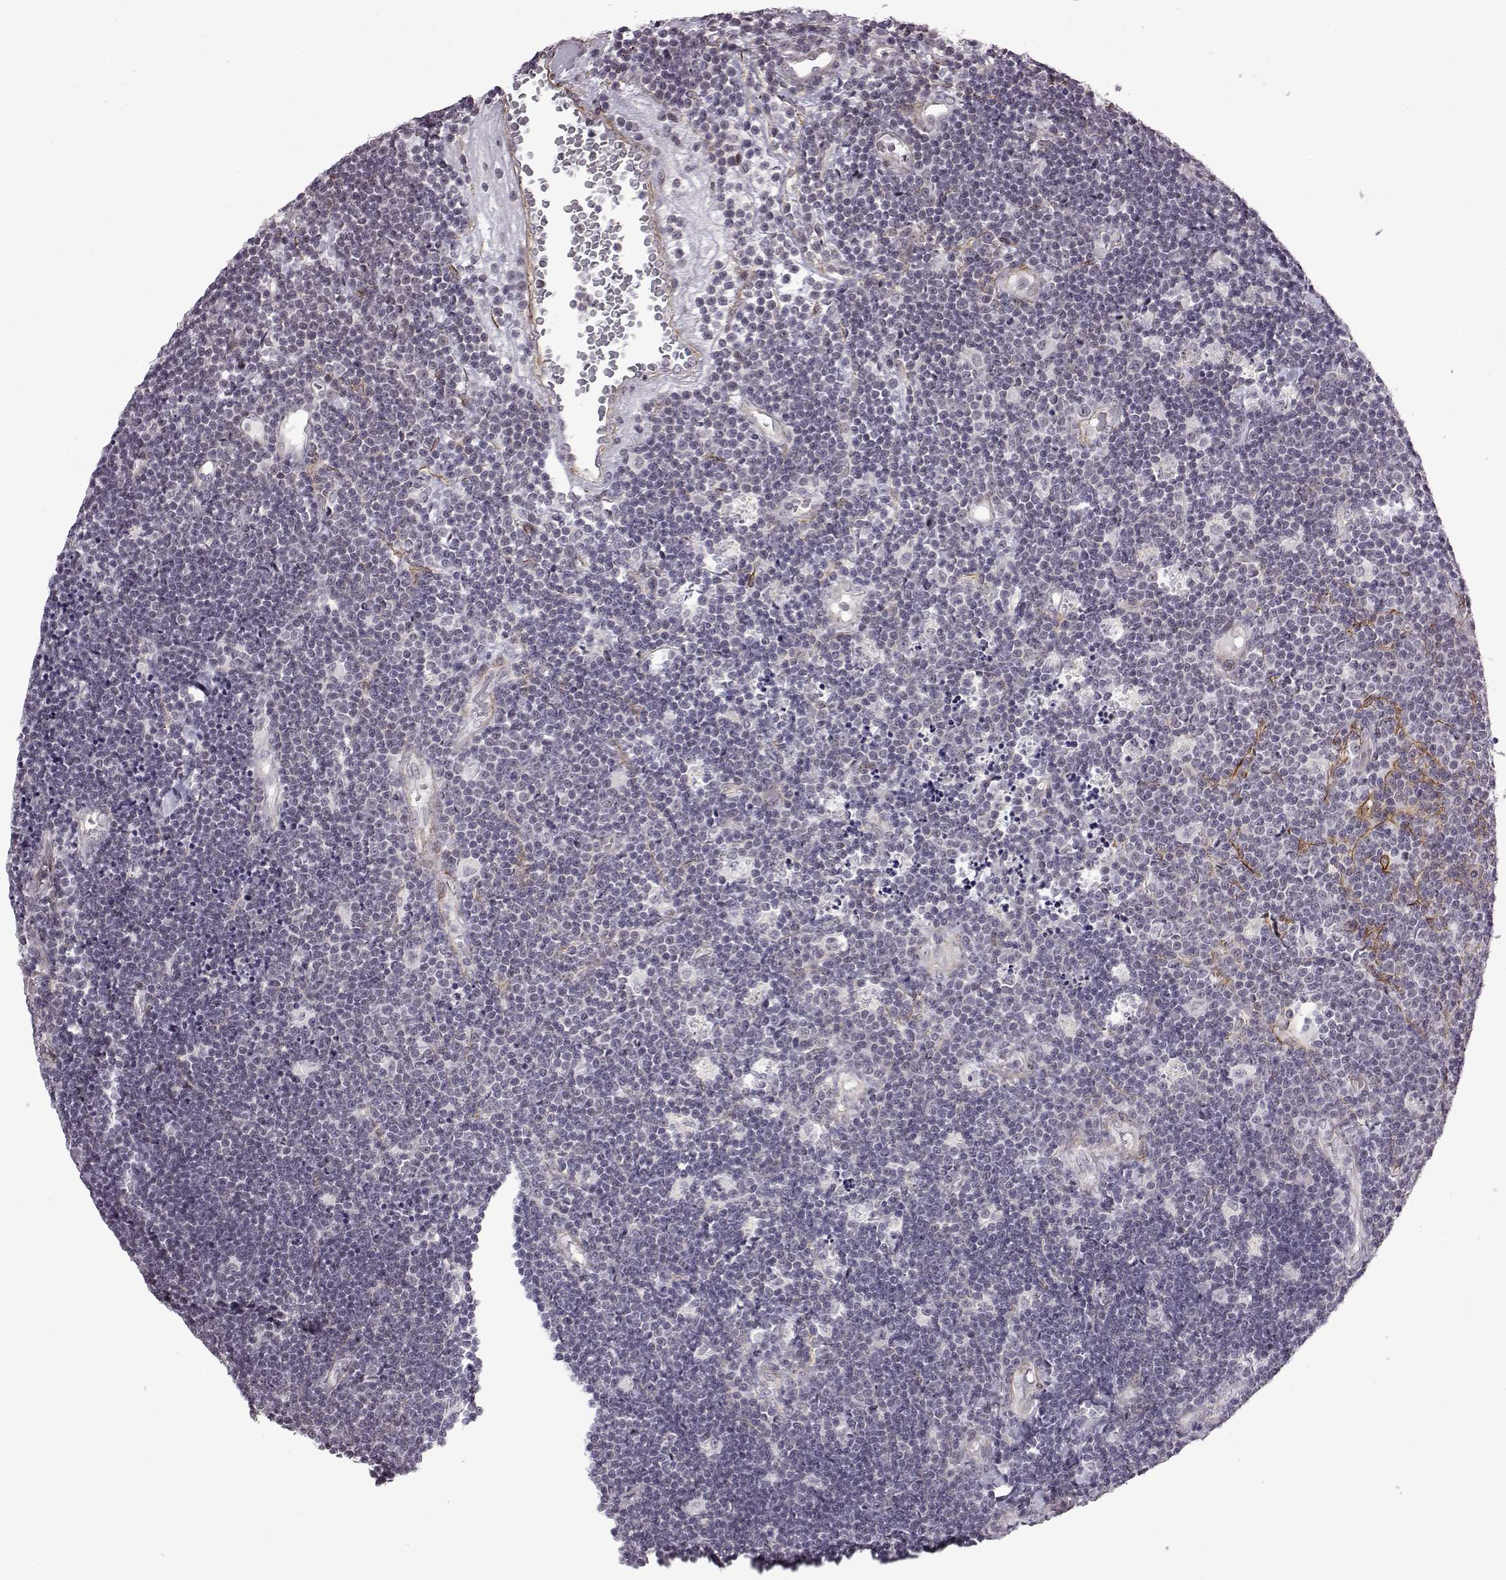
{"staining": {"intensity": "negative", "quantity": "none", "location": "none"}, "tissue": "lymphoma", "cell_type": "Tumor cells", "image_type": "cancer", "snomed": [{"axis": "morphology", "description": "Malignant lymphoma, non-Hodgkin's type, Low grade"}, {"axis": "topography", "description": "Brain"}], "caption": "This is an immunohistochemistry (IHC) image of human lymphoma. There is no expression in tumor cells.", "gene": "SYNPO2", "patient": {"sex": "female", "age": 66}}